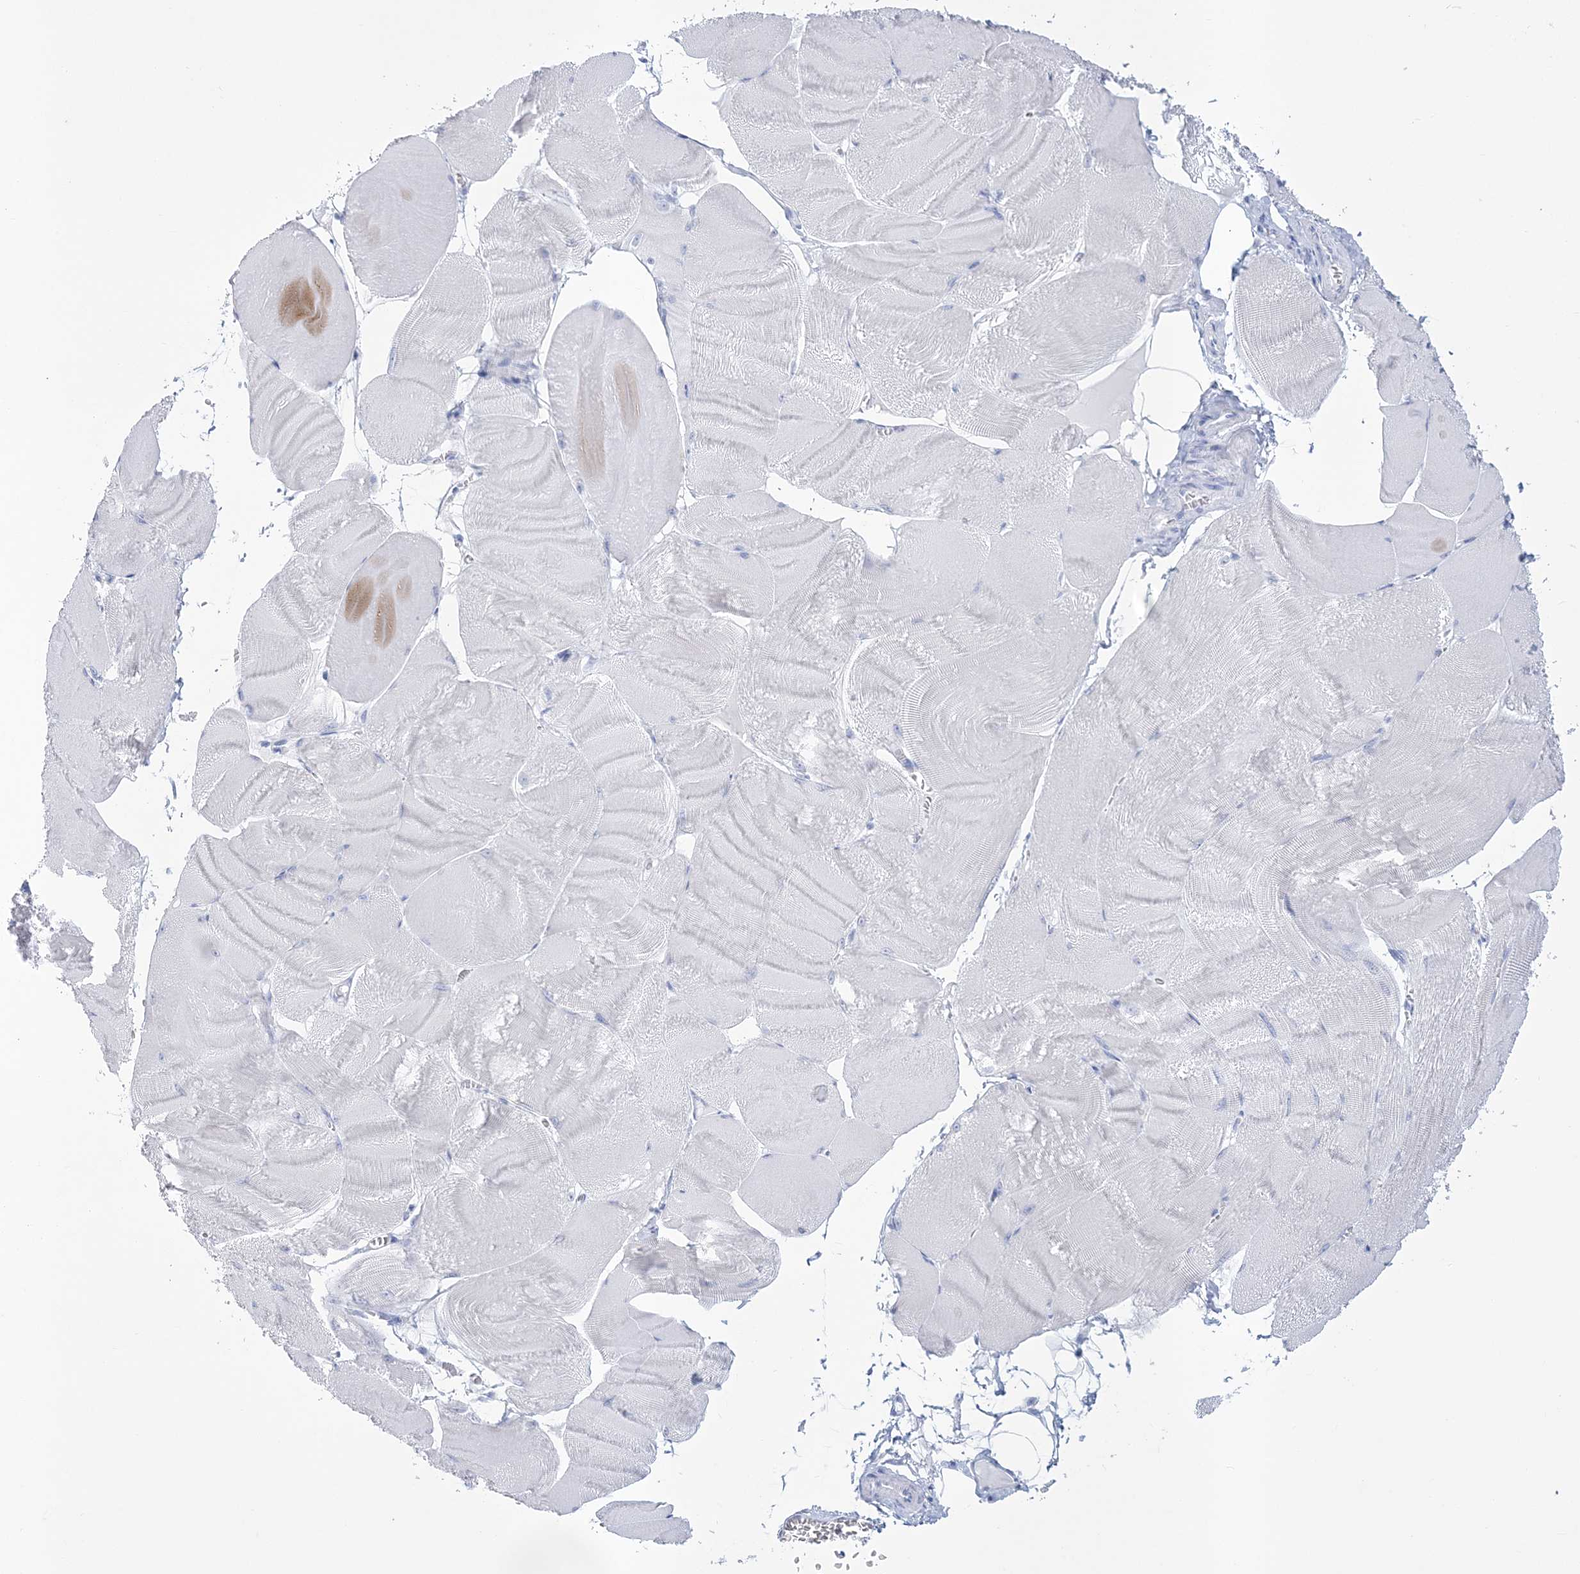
{"staining": {"intensity": "negative", "quantity": "none", "location": "none"}, "tissue": "skeletal muscle", "cell_type": "Myocytes", "image_type": "normal", "snomed": [{"axis": "morphology", "description": "Normal tissue, NOS"}, {"axis": "morphology", "description": "Basal cell carcinoma"}, {"axis": "topography", "description": "Skeletal muscle"}], "caption": "Immunohistochemical staining of unremarkable human skeletal muscle exhibits no significant expression in myocytes.", "gene": "RBP2", "patient": {"sex": "female", "age": 64}}